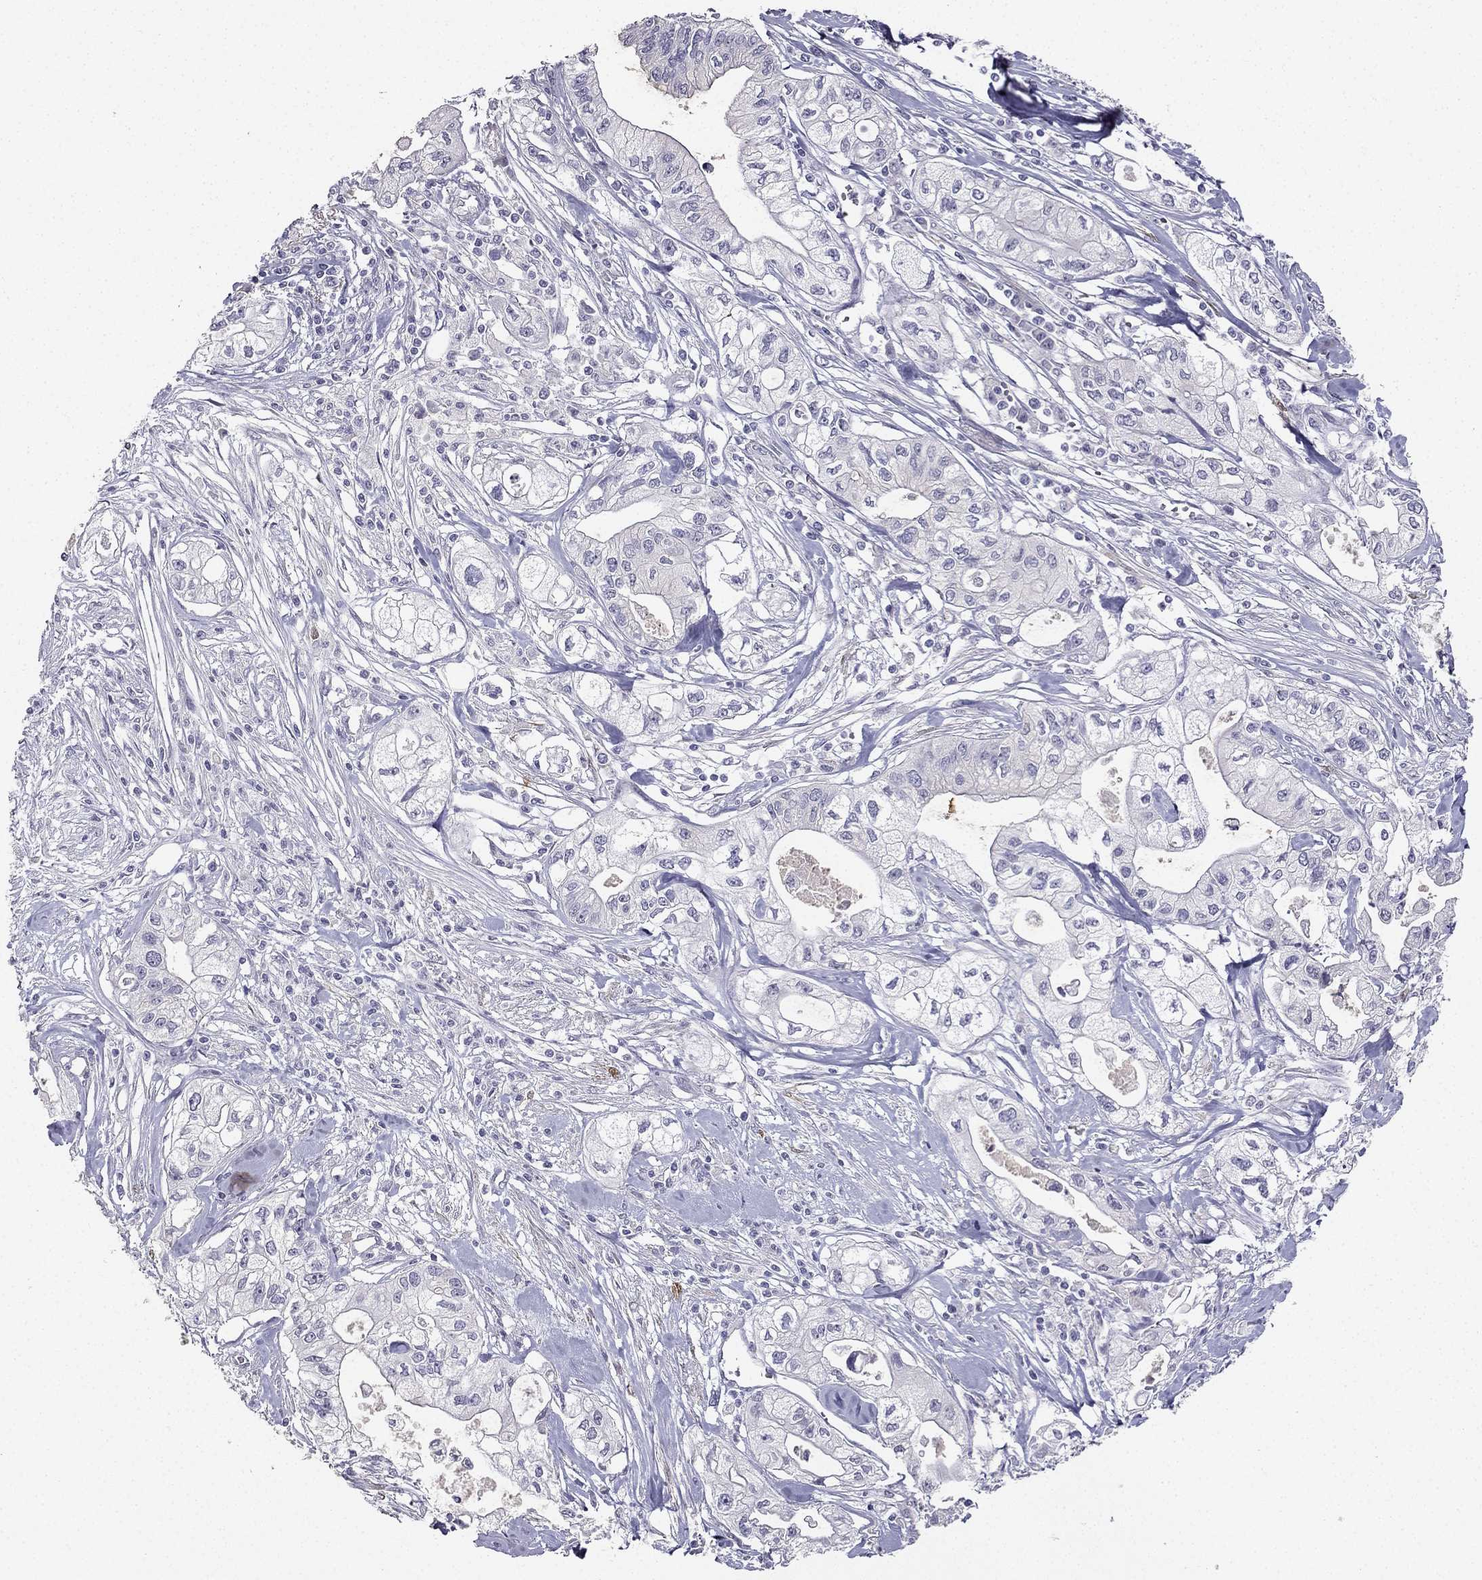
{"staining": {"intensity": "negative", "quantity": "none", "location": "none"}, "tissue": "pancreatic cancer", "cell_type": "Tumor cells", "image_type": "cancer", "snomed": [{"axis": "morphology", "description": "Adenocarcinoma, NOS"}, {"axis": "topography", "description": "Pancreas"}], "caption": "Tumor cells show no significant expression in pancreatic adenocarcinoma.", "gene": "CALB2", "patient": {"sex": "male", "age": 70}}